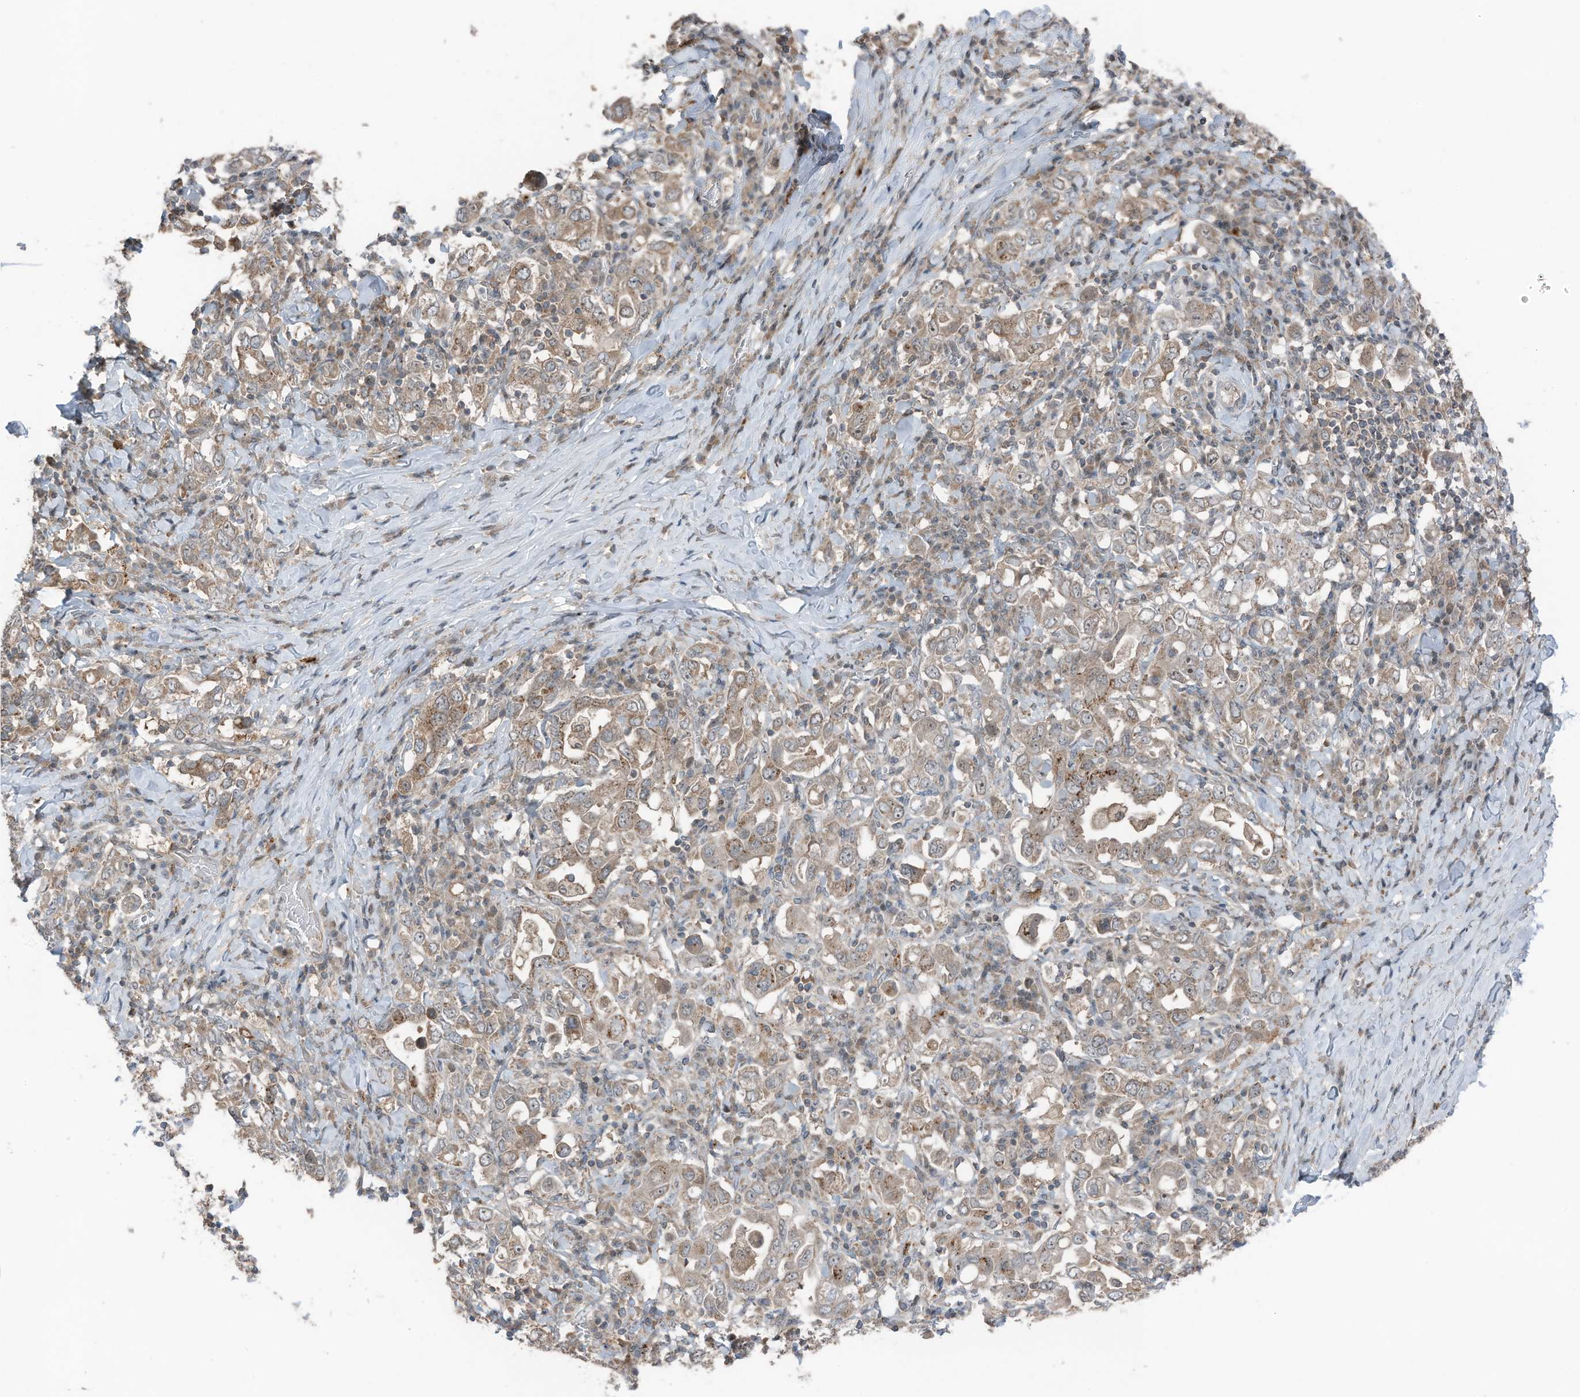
{"staining": {"intensity": "moderate", "quantity": ">75%", "location": "cytoplasmic/membranous"}, "tissue": "stomach cancer", "cell_type": "Tumor cells", "image_type": "cancer", "snomed": [{"axis": "morphology", "description": "Adenocarcinoma, NOS"}, {"axis": "topography", "description": "Stomach, upper"}], "caption": "Immunohistochemical staining of human stomach cancer (adenocarcinoma) demonstrates medium levels of moderate cytoplasmic/membranous protein staining in approximately >75% of tumor cells. The staining was performed using DAB (3,3'-diaminobenzidine) to visualize the protein expression in brown, while the nuclei were stained in blue with hematoxylin (Magnification: 20x).", "gene": "TXNDC9", "patient": {"sex": "male", "age": 62}}